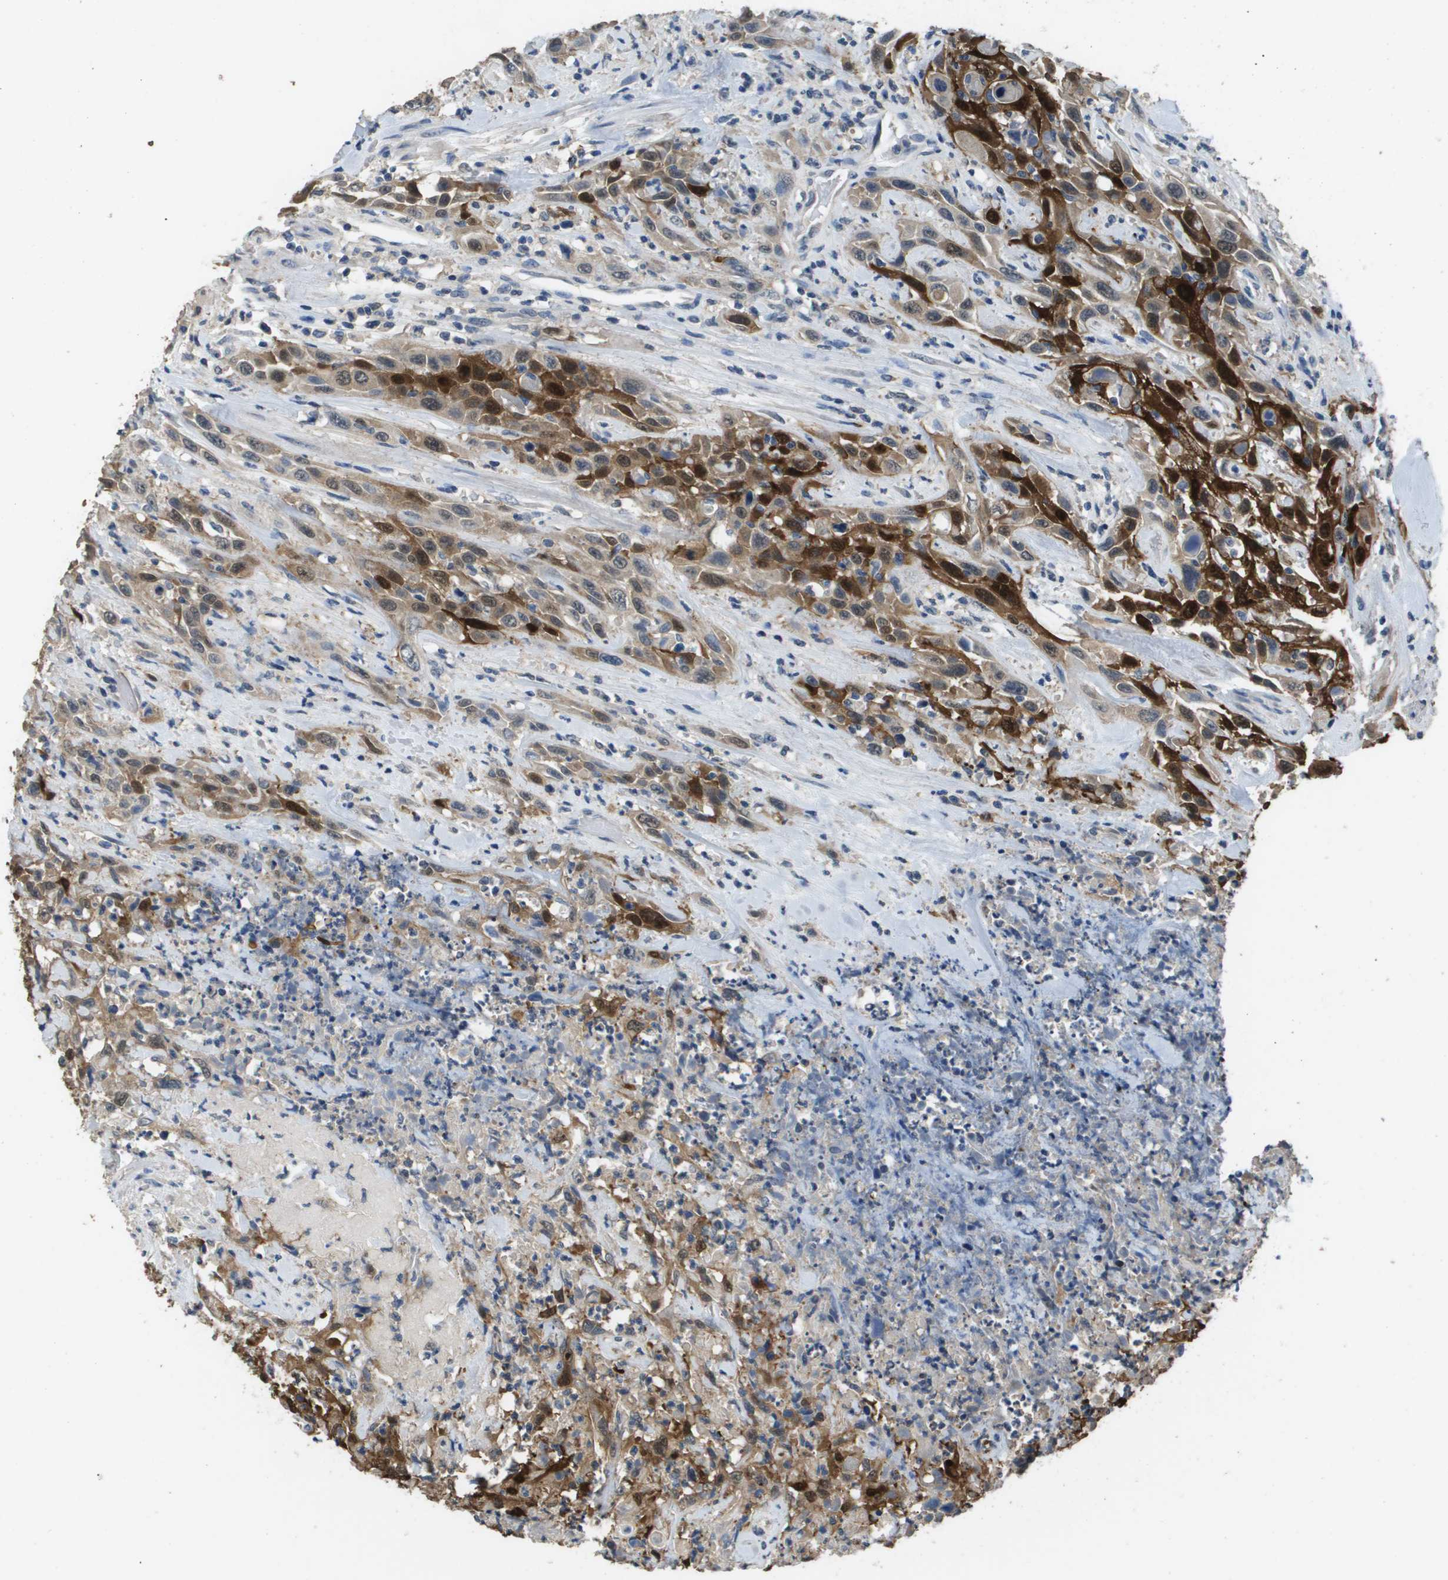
{"staining": {"intensity": "strong", "quantity": ">75%", "location": "cytoplasmic/membranous"}, "tissue": "urothelial cancer", "cell_type": "Tumor cells", "image_type": "cancer", "snomed": [{"axis": "morphology", "description": "Urothelial carcinoma, High grade"}, {"axis": "topography", "description": "Urinary bladder"}], "caption": "Brown immunohistochemical staining in urothelial cancer exhibits strong cytoplasmic/membranous staining in about >75% of tumor cells. The protein is stained brown, and the nuclei are stained in blue (DAB (3,3'-diaminobenzidine) IHC with brightfield microscopy, high magnification).", "gene": "FABP5", "patient": {"sex": "female", "age": 84}}